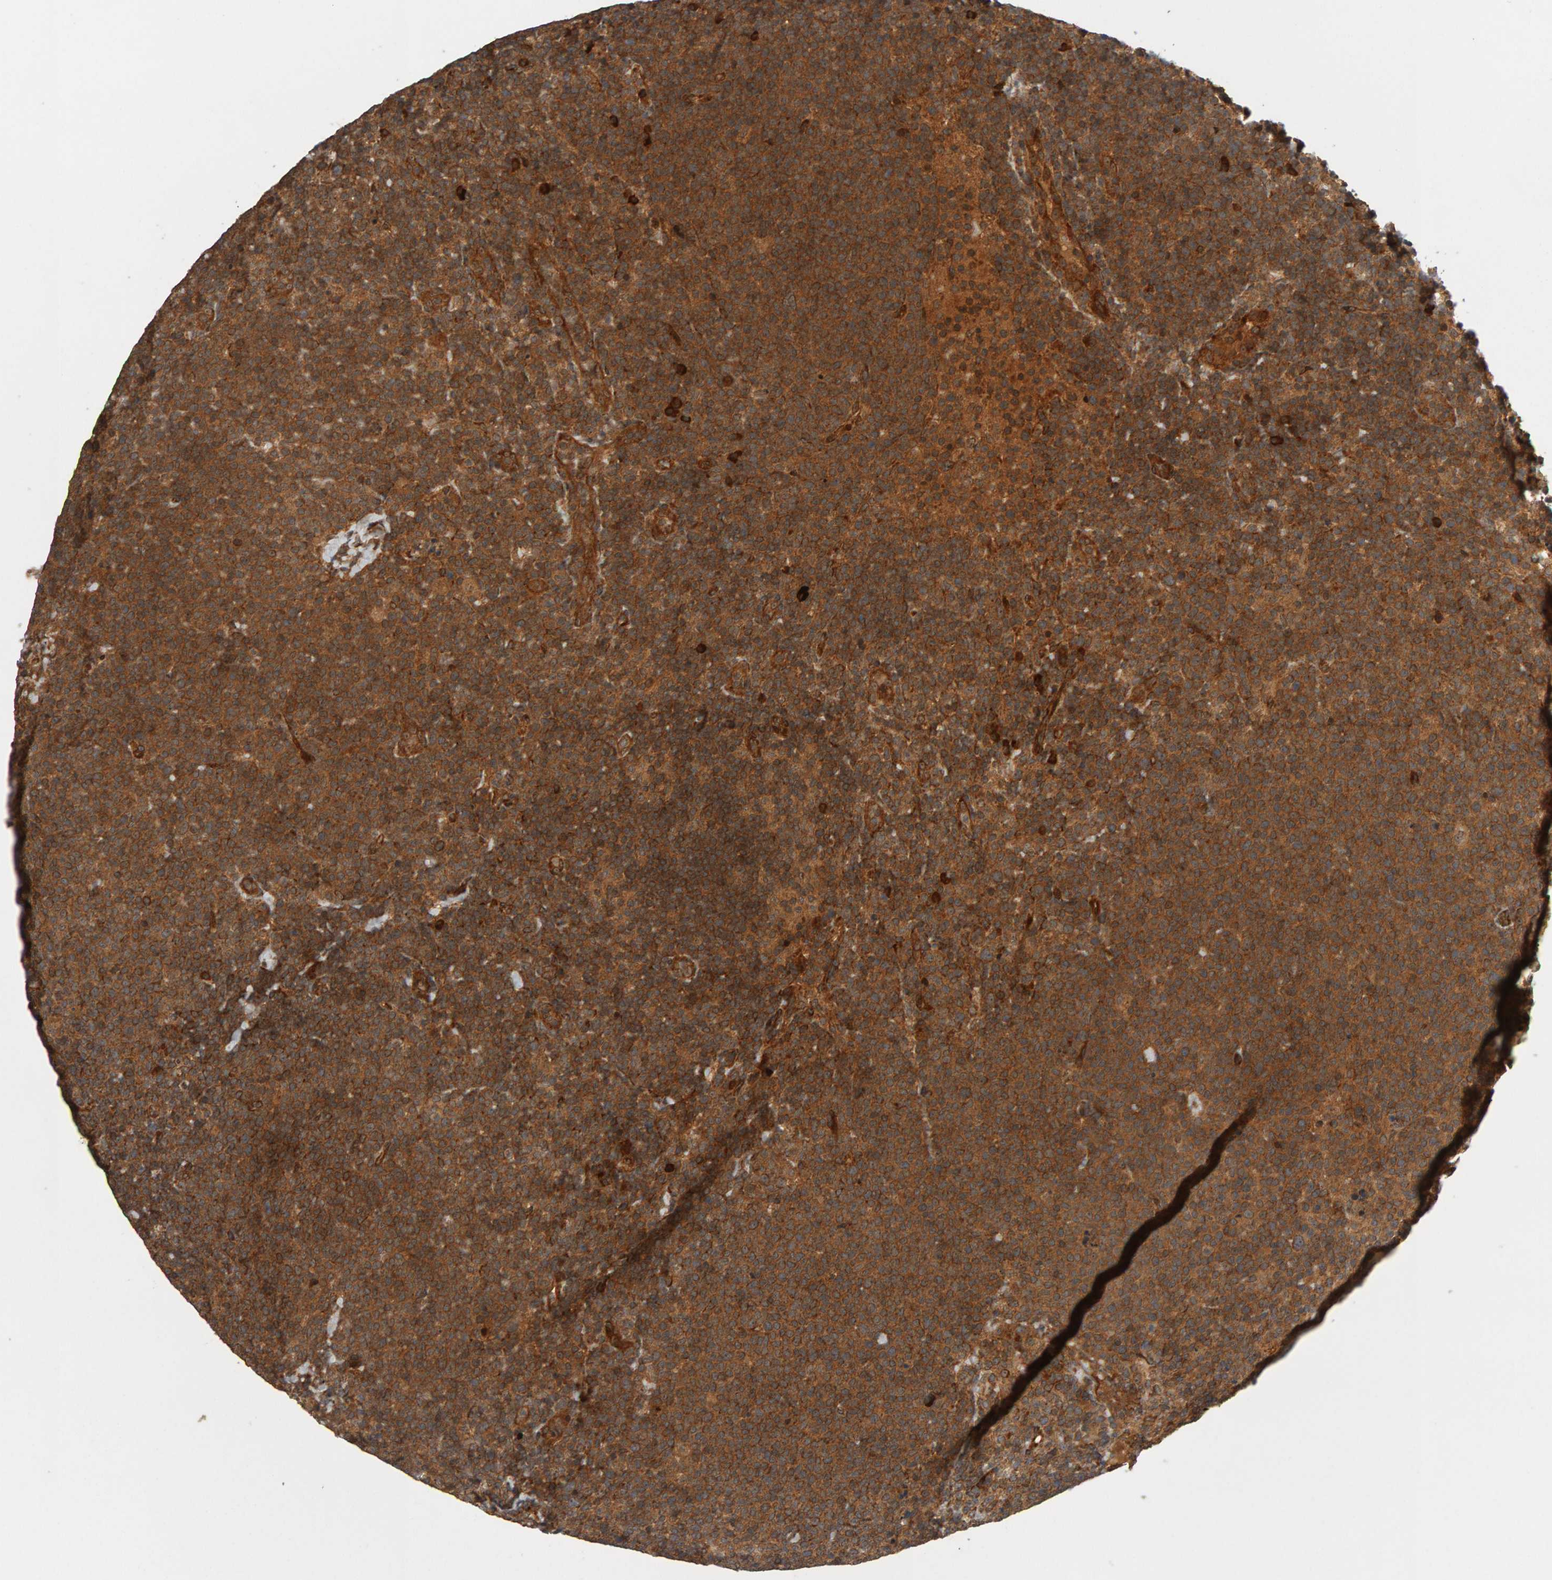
{"staining": {"intensity": "moderate", "quantity": ">75%", "location": "cytoplasmic/membranous"}, "tissue": "lymphoma", "cell_type": "Tumor cells", "image_type": "cancer", "snomed": [{"axis": "morphology", "description": "Malignant lymphoma, non-Hodgkin's type, High grade"}, {"axis": "topography", "description": "Lymph node"}], "caption": "High-grade malignant lymphoma, non-Hodgkin's type tissue demonstrates moderate cytoplasmic/membranous positivity in about >75% of tumor cells, visualized by immunohistochemistry.", "gene": "ZFAND1", "patient": {"sex": "male", "age": 61}}